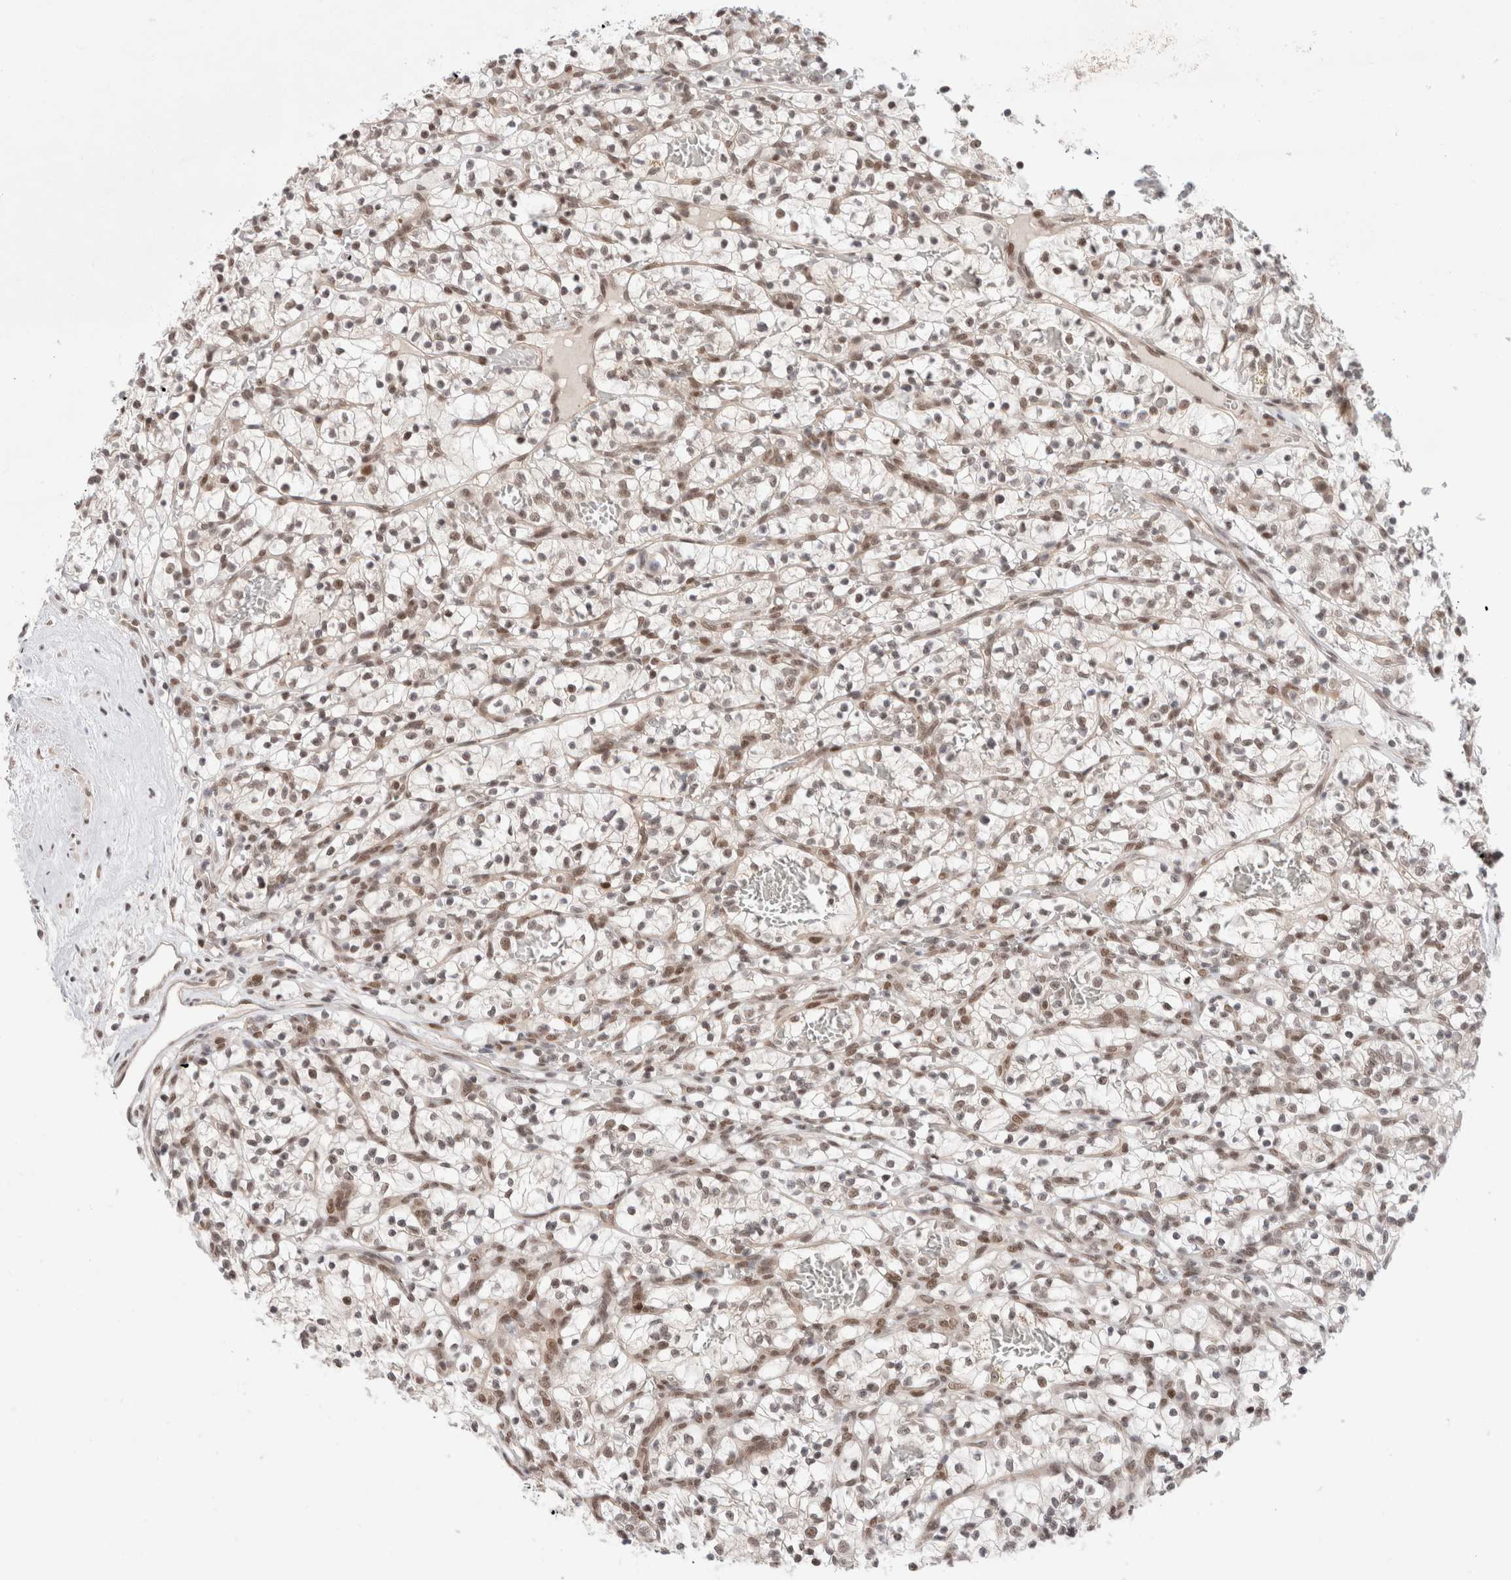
{"staining": {"intensity": "weak", "quantity": ">75%", "location": "nuclear"}, "tissue": "renal cancer", "cell_type": "Tumor cells", "image_type": "cancer", "snomed": [{"axis": "morphology", "description": "Adenocarcinoma, NOS"}, {"axis": "topography", "description": "Kidney"}], "caption": "Adenocarcinoma (renal) stained with IHC exhibits weak nuclear expression in about >75% of tumor cells.", "gene": "GATAD2A", "patient": {"sex": "female", "age": 57}}